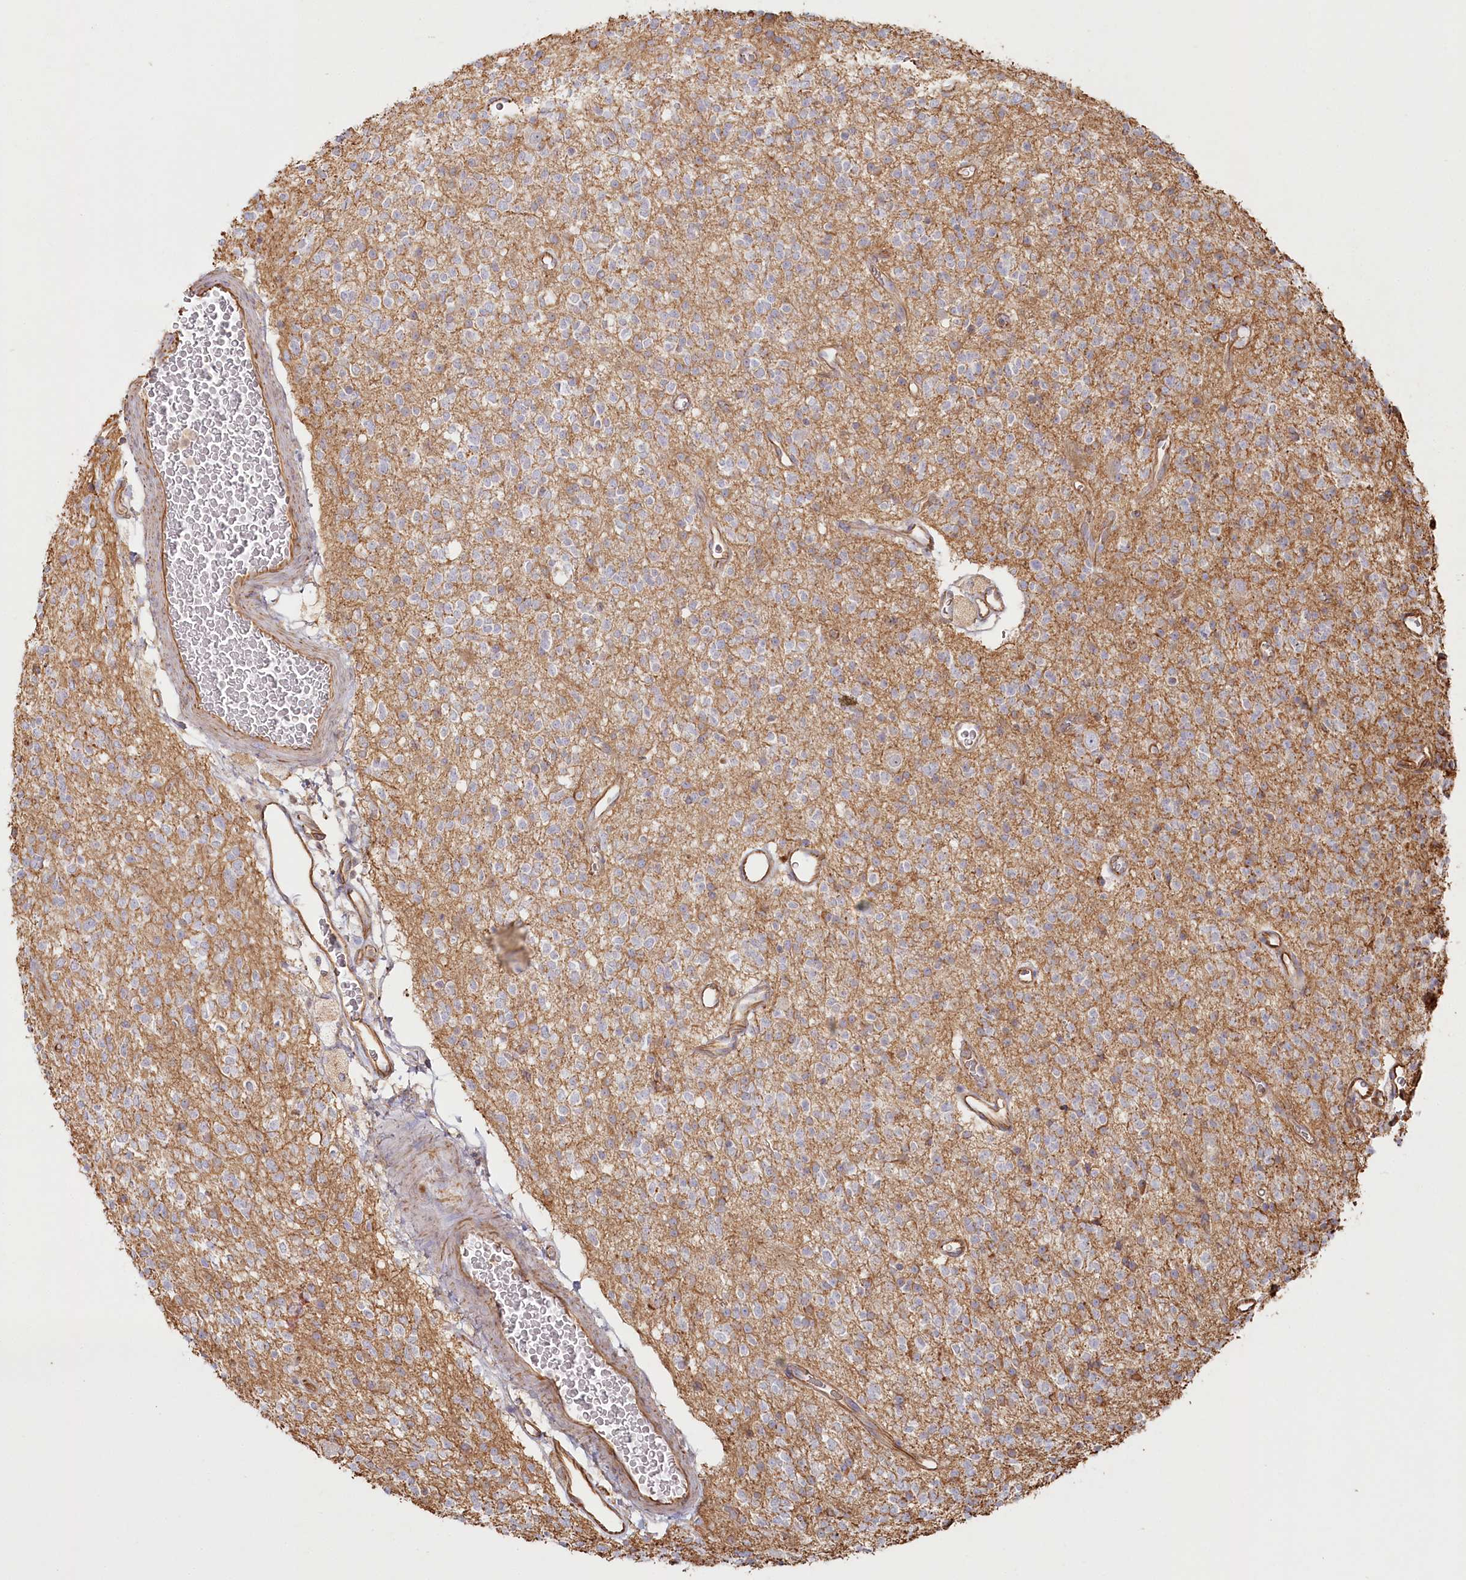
{"staining": {"intensity": "negative", "quantity": "none", "location": "none"}, "tissue": "glioma", "cell_type": "Tumor cells", "image_type": "cancer", "snomed": [{"axis": "morphology", "description": "Glioma, malignant, High grade"}, {"axis": "topography", "description": "Brain"}], "caption": "This is an immunohistochemistry (IHC) image of human malignant high-grade glioma. There is no expression in tumor cells.", "gene": "TTC1", "patient": {"sex": "male", "age": 34}}